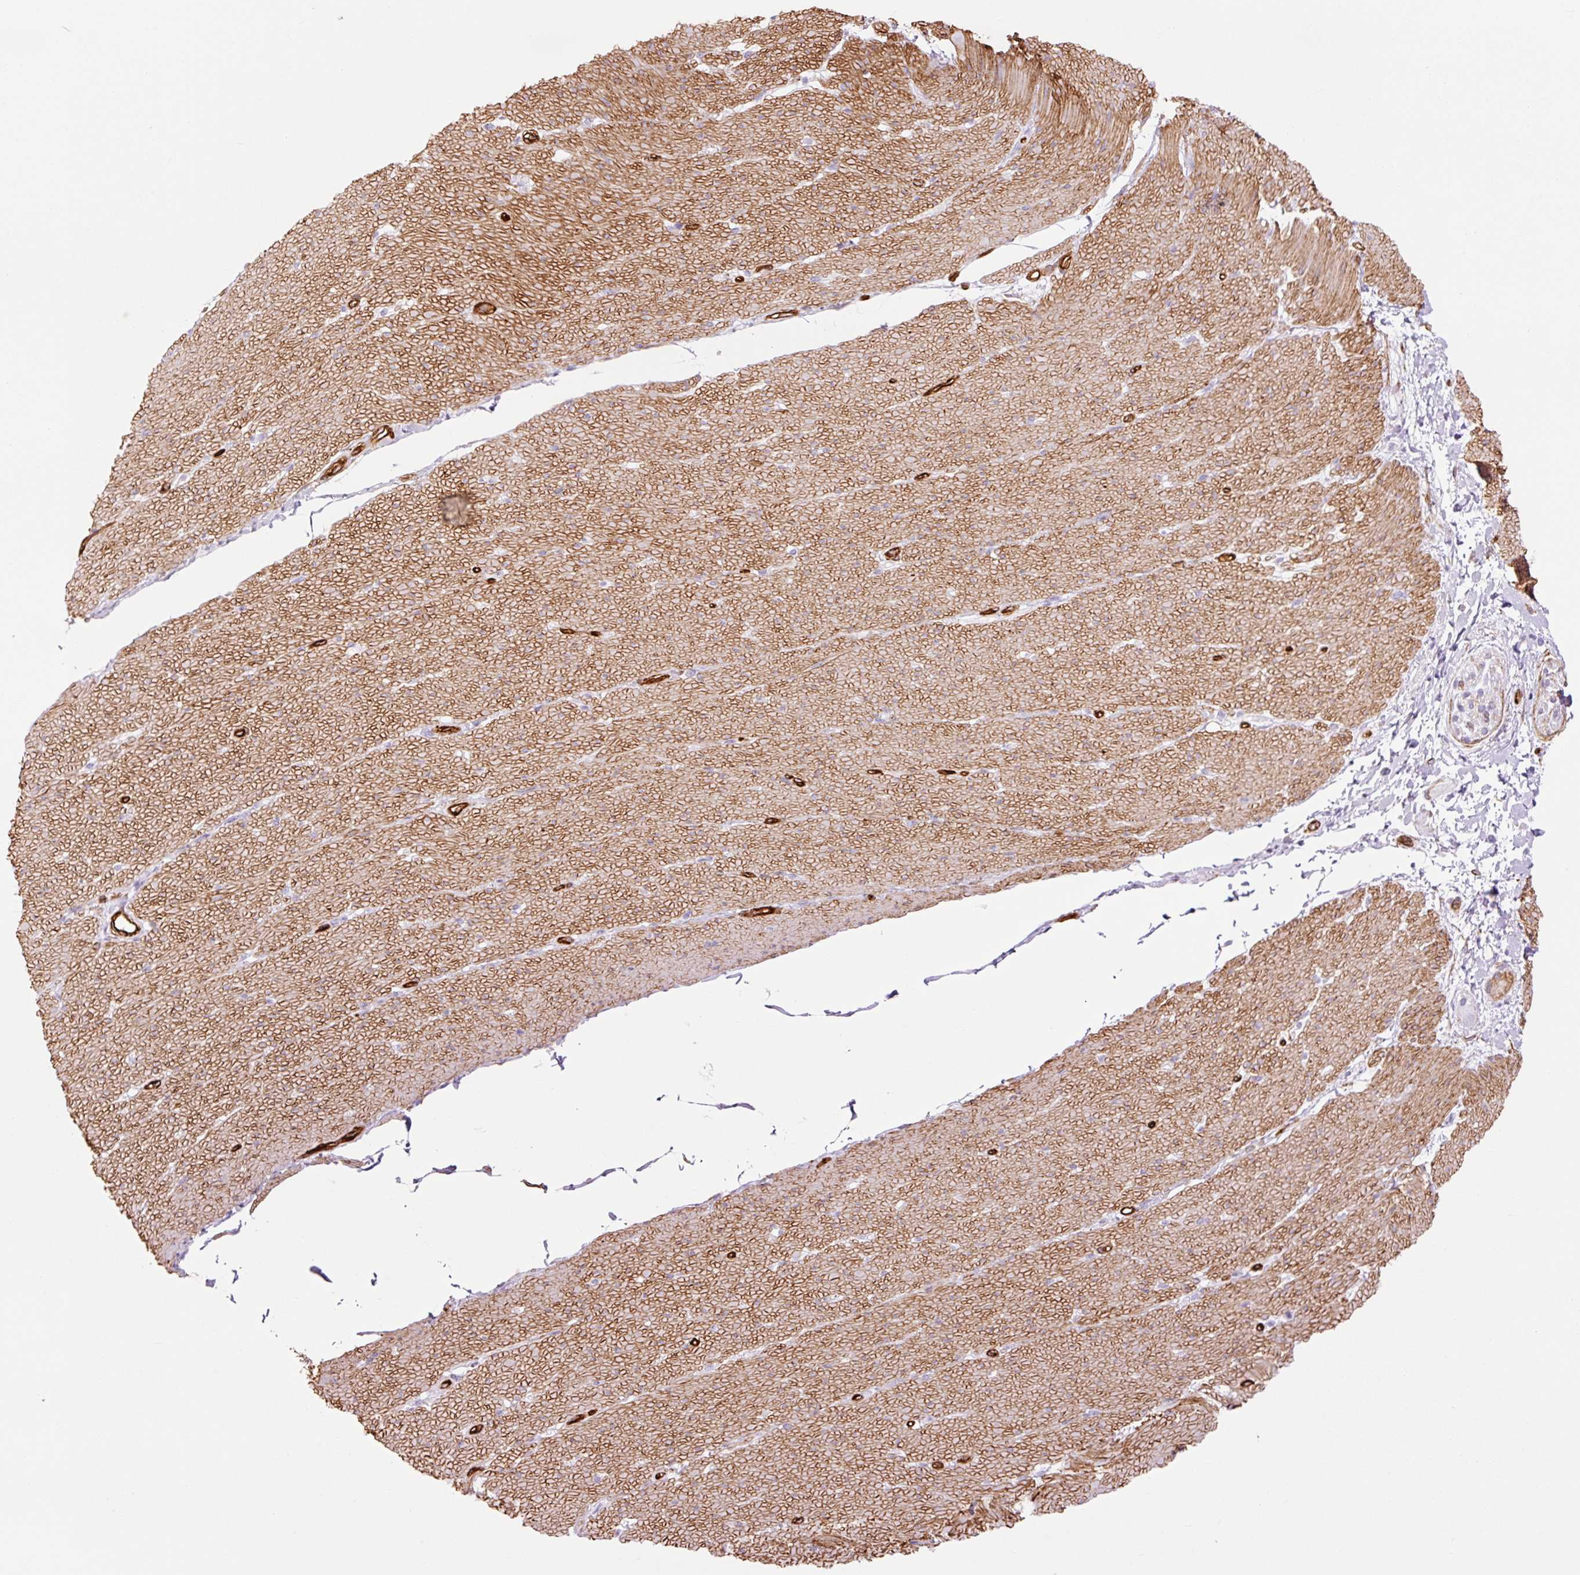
{"staining": {"intensity": "moderate", "quantity": ">75%", "location": "cytoplasmic/membranous"}, "tissue": "smooth muscle", "cell_type": "Smooth muscle cells", "image_type": "normal", "snomed": [{"axis": "morphology", "description": "Normal tissue, NOS"}, {"axis": "topography", "description": "Smooth muscle"}, {"axis": "topography", "description": "Rectum"}], "caption": "A high-resolution photomicrograph shows immunohistochemistry staining of normal smooth muscle, which displays moderate cytoplasmic/membranous expression in approximately >75% of smooth muscle cells.", "gene": "CAV1", "patient": {"sex": "male", "age": 53}}